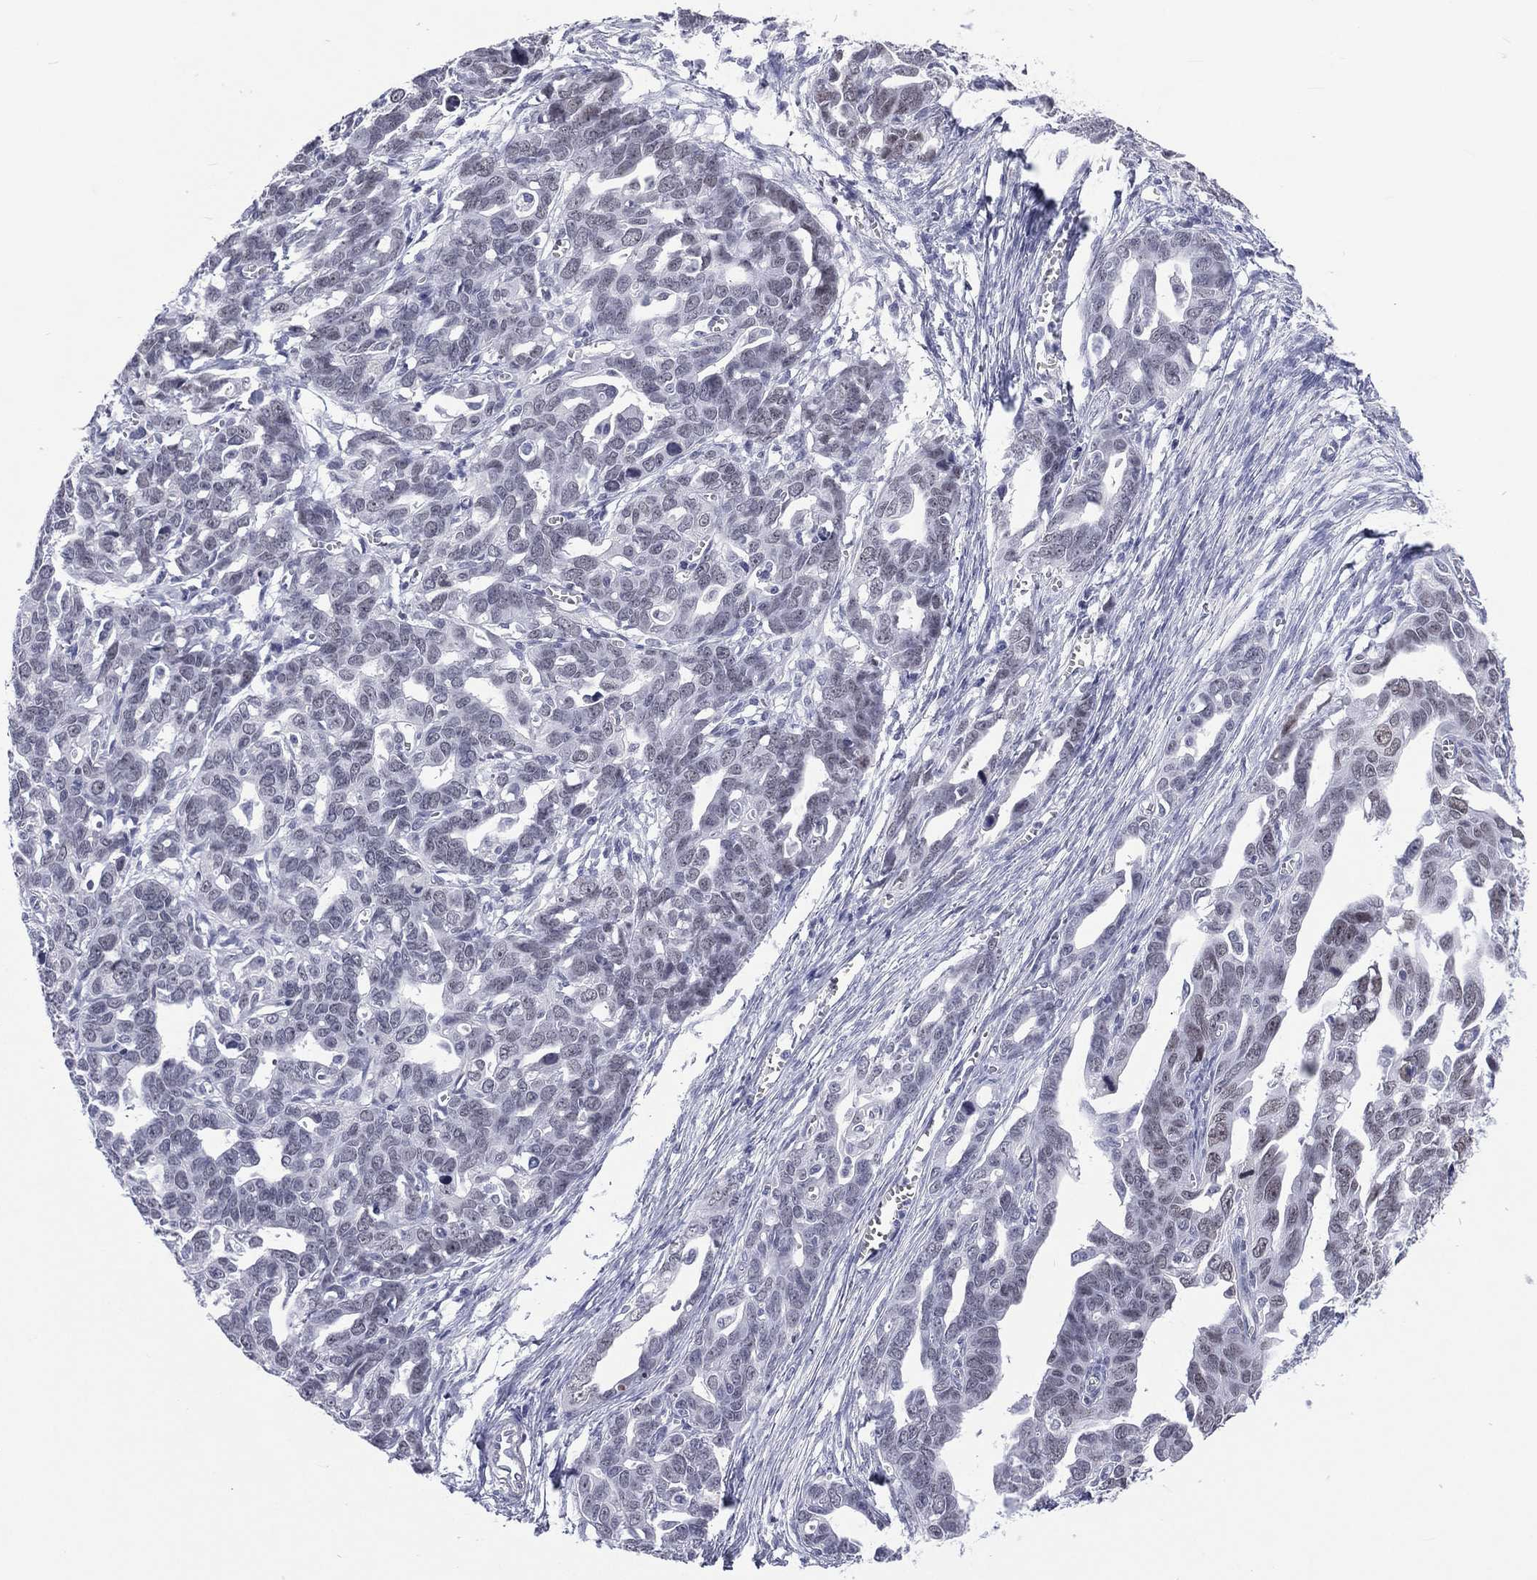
{"staining": {"intensity": "negative", "quantity": "none", "location": "none"}, "tissue": "ovarian cancer", "cell_type": "Tumor cells", "image_type": "cancer", "snomed": [{"axis": "morphology", "description": "Cystadenocarcinoma, serous, NOS"}, {"axis": "topography", "description": "Ovary"}], "caption": "This is an immunohistochemistry (IHC) image of human ovarian cancer. There is no positivity in tumor cells.", "gene": "SSX1", "patient": {"sex": "female", "age": 69}}